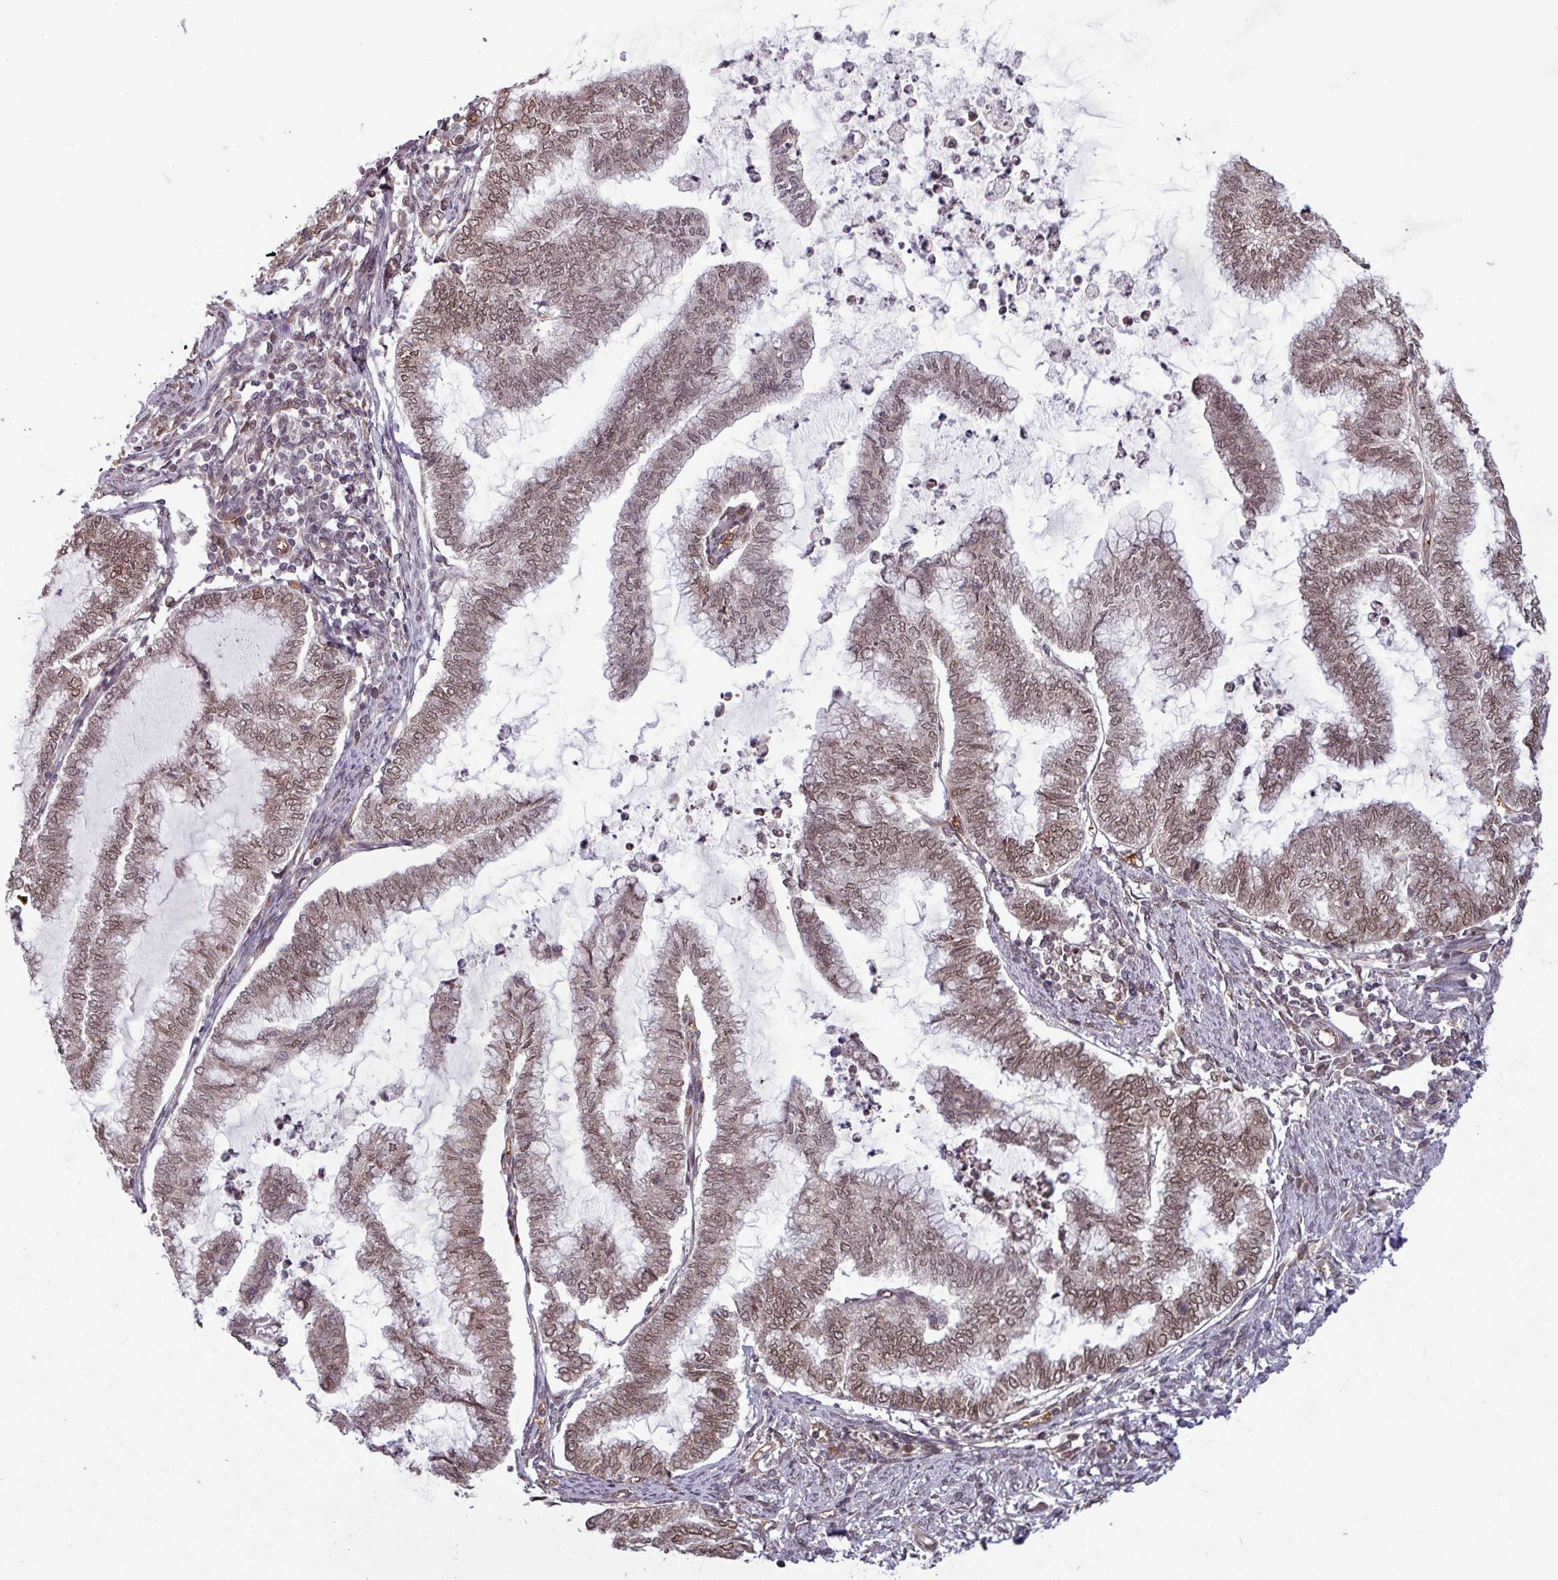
{"staining": {"intensity": "moderate", "quantity": ">75%", "location": "cytoplasmic/membranous,nuclear"}, "tissue": "endometrial cancer", "cell_type": "Tumor cells", "image_type": "cancer", "snomed": [{"axis": "morphology", "description": "Adenocarcinoma, NOS"}, {"axis": "topography", "description": "Endometrium"}], "caption": "This is an image of immunohistochemistry staining of endometrial adenocarcinoma, which shows moderate expression in the cytoplasmic/membranous and nuclear of tumor cells.", "gene": "RBM4B", "patient": {"sex": "female", "age": 79}}